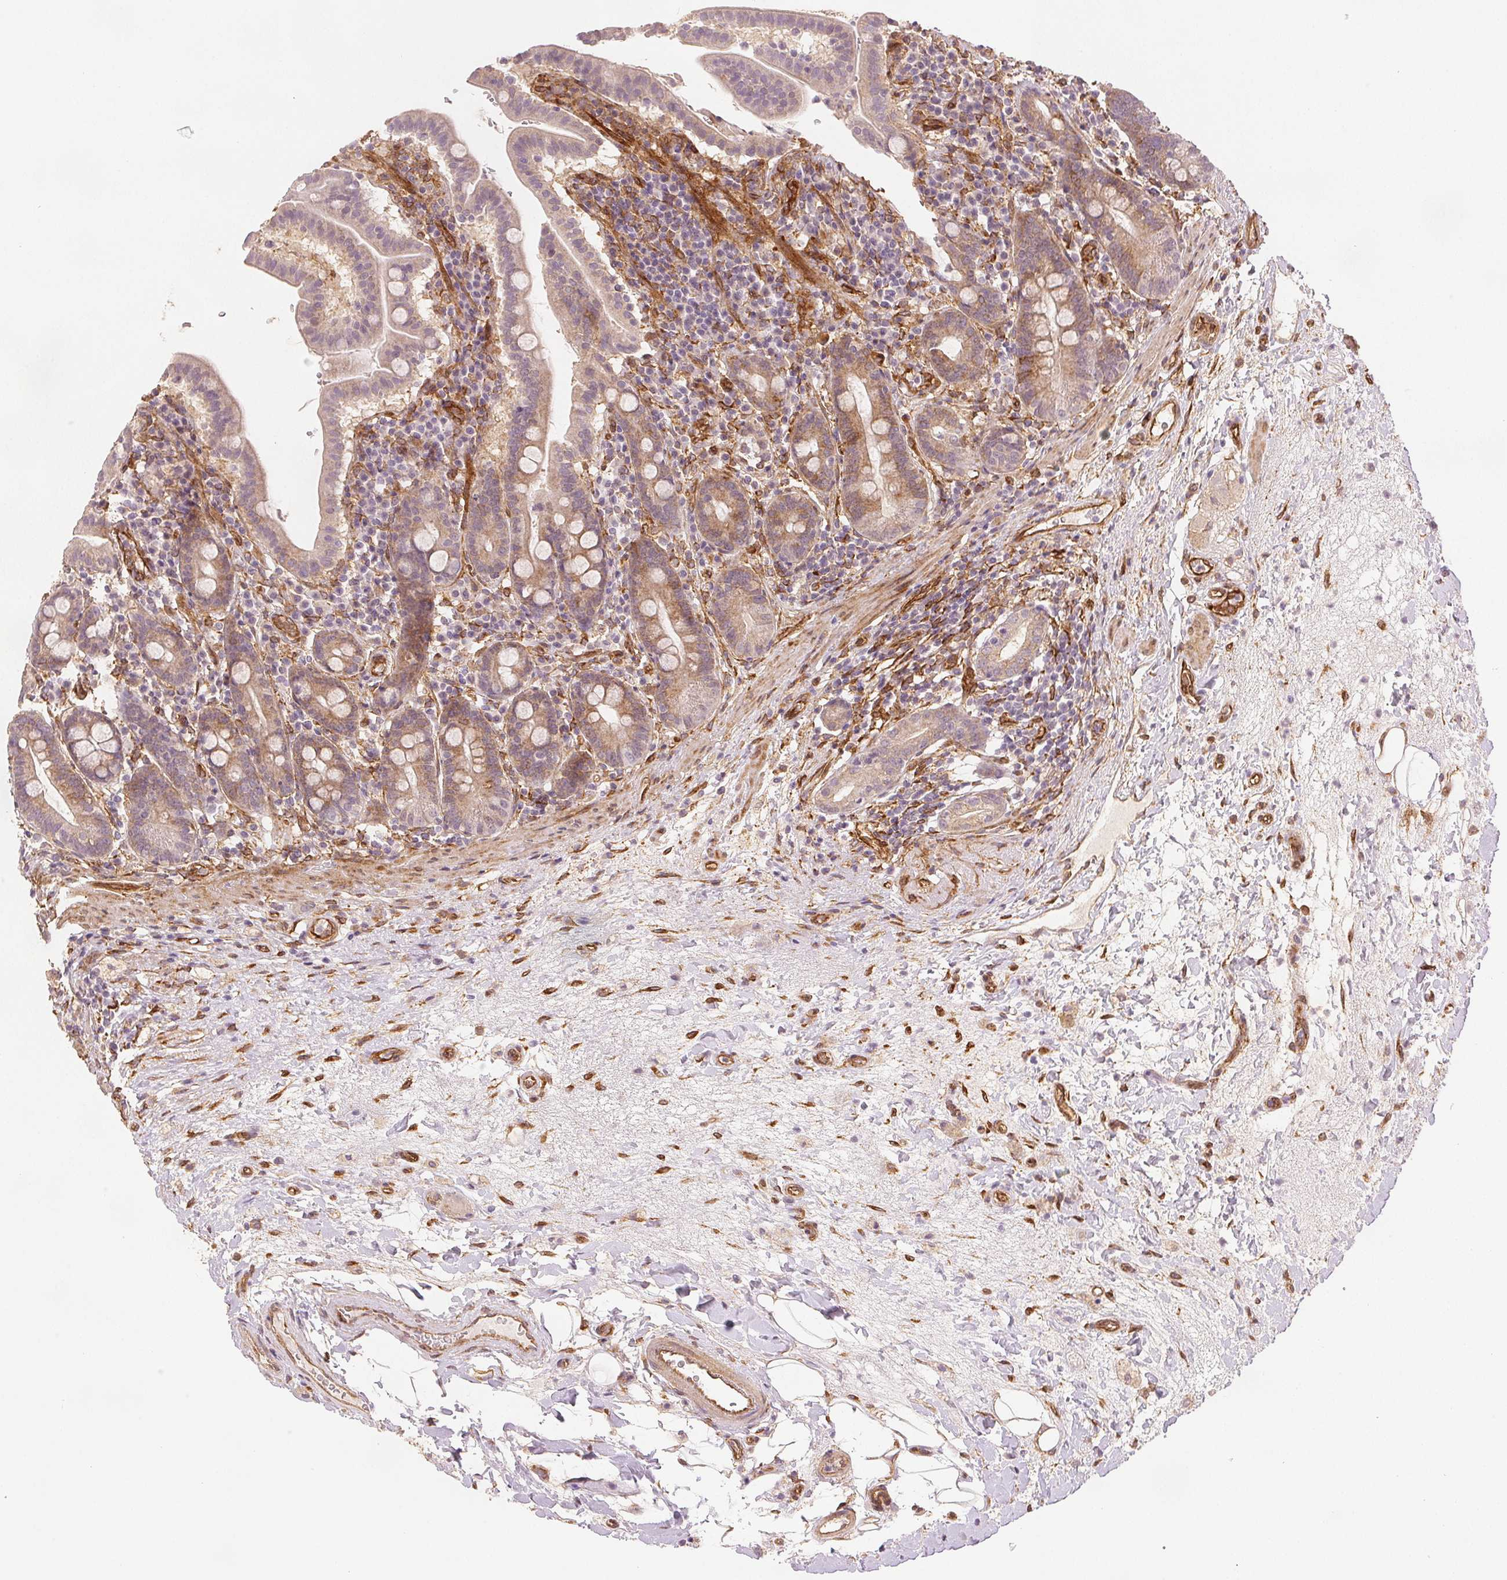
{"staining": {"intensity": "moderate", "quantity": "25%-75%", "location": "cytoplasmic/membranous"}, "tissue": "small intestine", "cell_type": "Glandular cells", "image_type": "normal", "snomed": [{"axis": "morphology", "description": "Normal tissue, NOS"}, {"axis": "topography", "description": "Small intestine"}], "caption": "Immunohistochemical staining of normal human small intestine exhibits 25%-75% levels of moderate cytoplasmic/membranous protein staining in about 25%-75% of glandular cells. (brown staining indicates protein expression, while blue staining denotes nuclei).", "gene": "DIAPH2", "patient": {"sex": "male", "age": 26}}